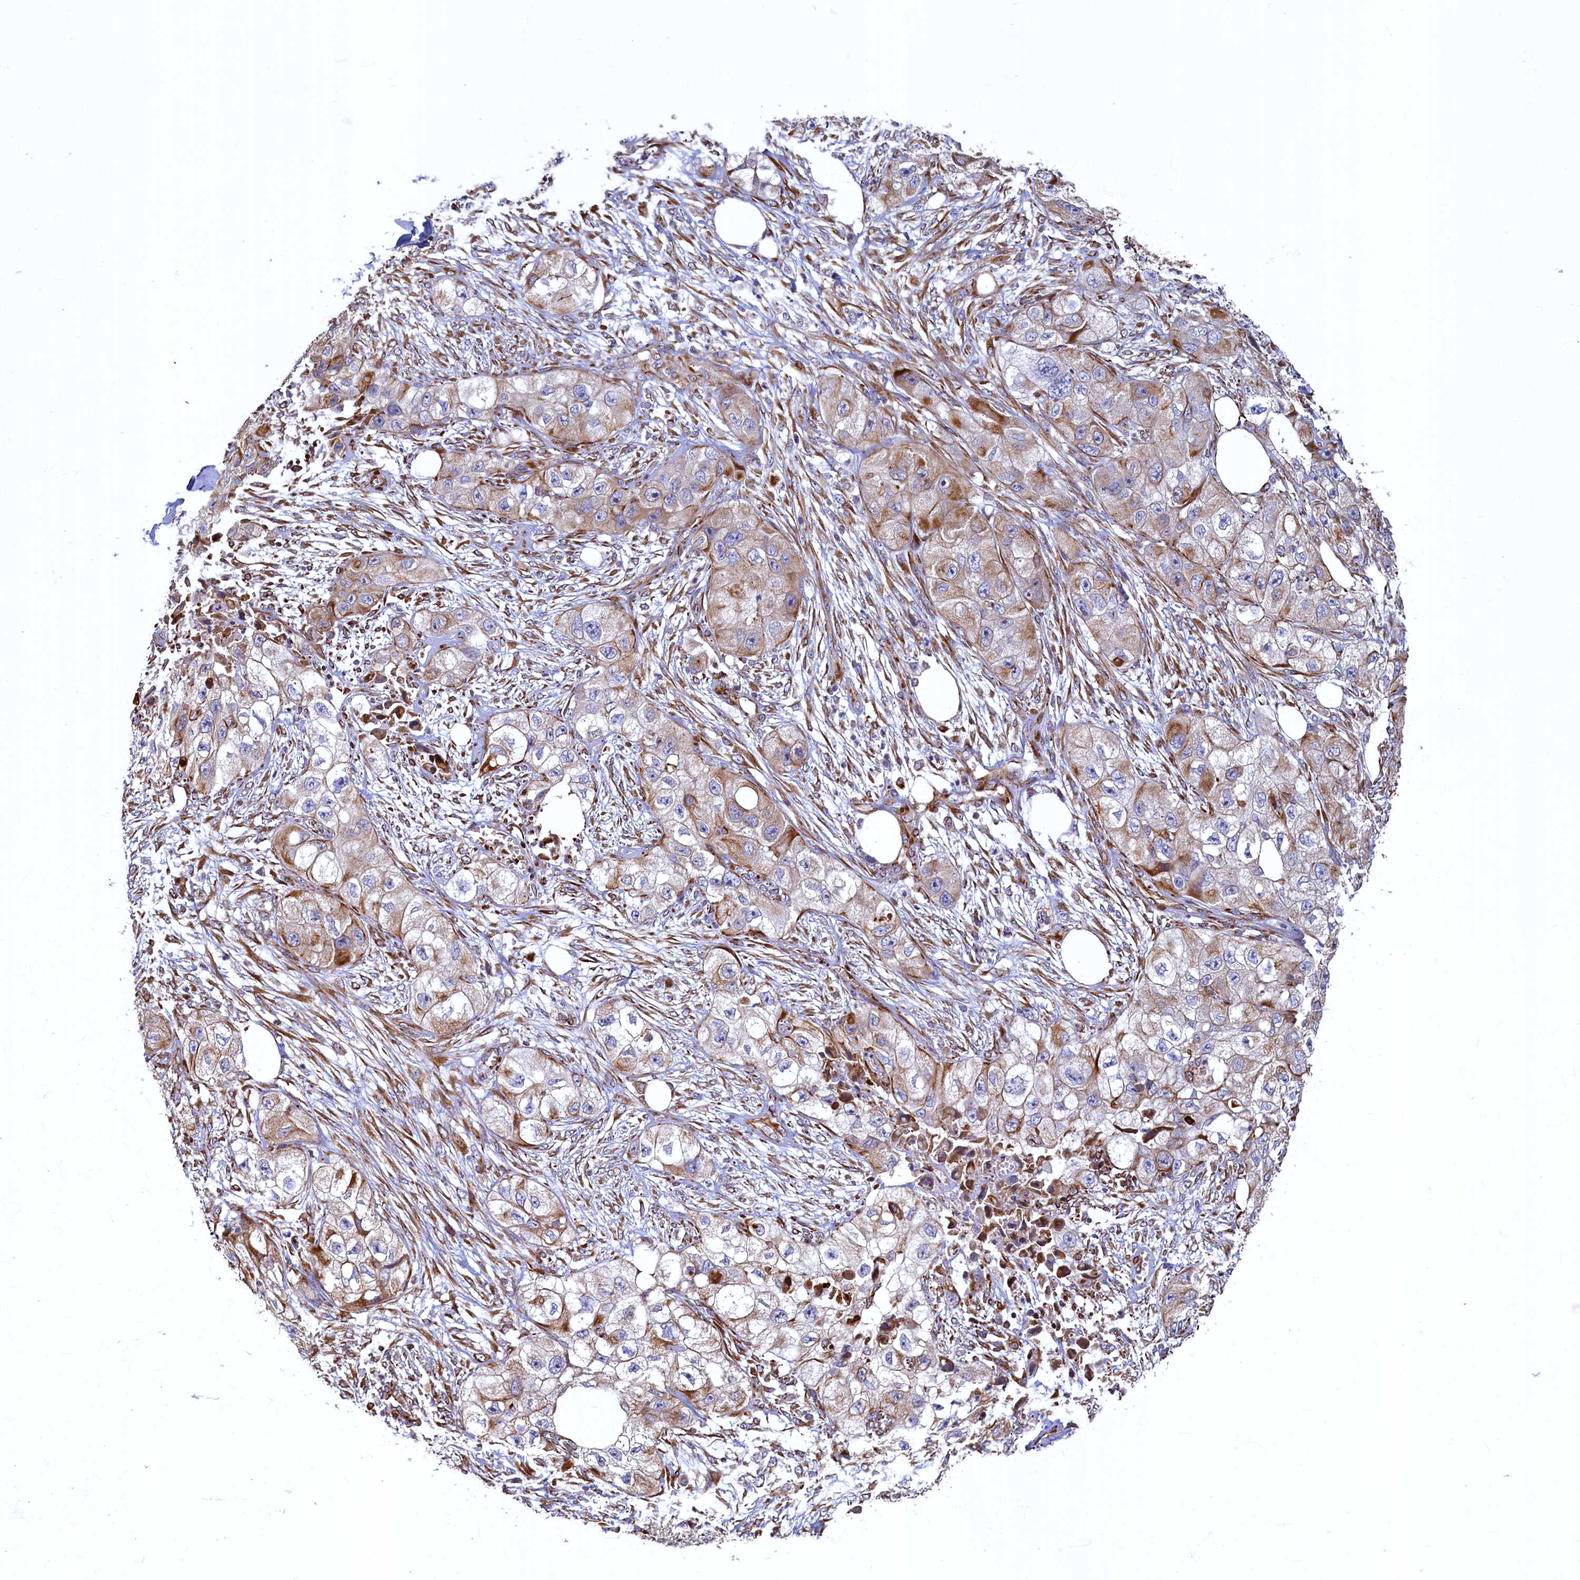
{"staining": {"intensity": "moderate", "quantity": ">75%", "location": "cytoplasmic/membranous"}, "tissue": "skin cancer", "cell_type": "Tumor cells", "image_type": "cancer", "snomed": [{"axis": "morphology", "description": "Squamous cell carcinoma, NOS"}, {"axis": "topography", "description": "Skin"}, {"axis": "topography", "description": "Subcutis"}], "caption": "Approximately >75% of tumor cells in human skin squamous cell carcinoma display moderate cytoplasmic/membranous protein positivity as visualized by brown immunohistochemical staining.", "gene": "LRRC57", "patient": {"sex": "male", "age": 73}}